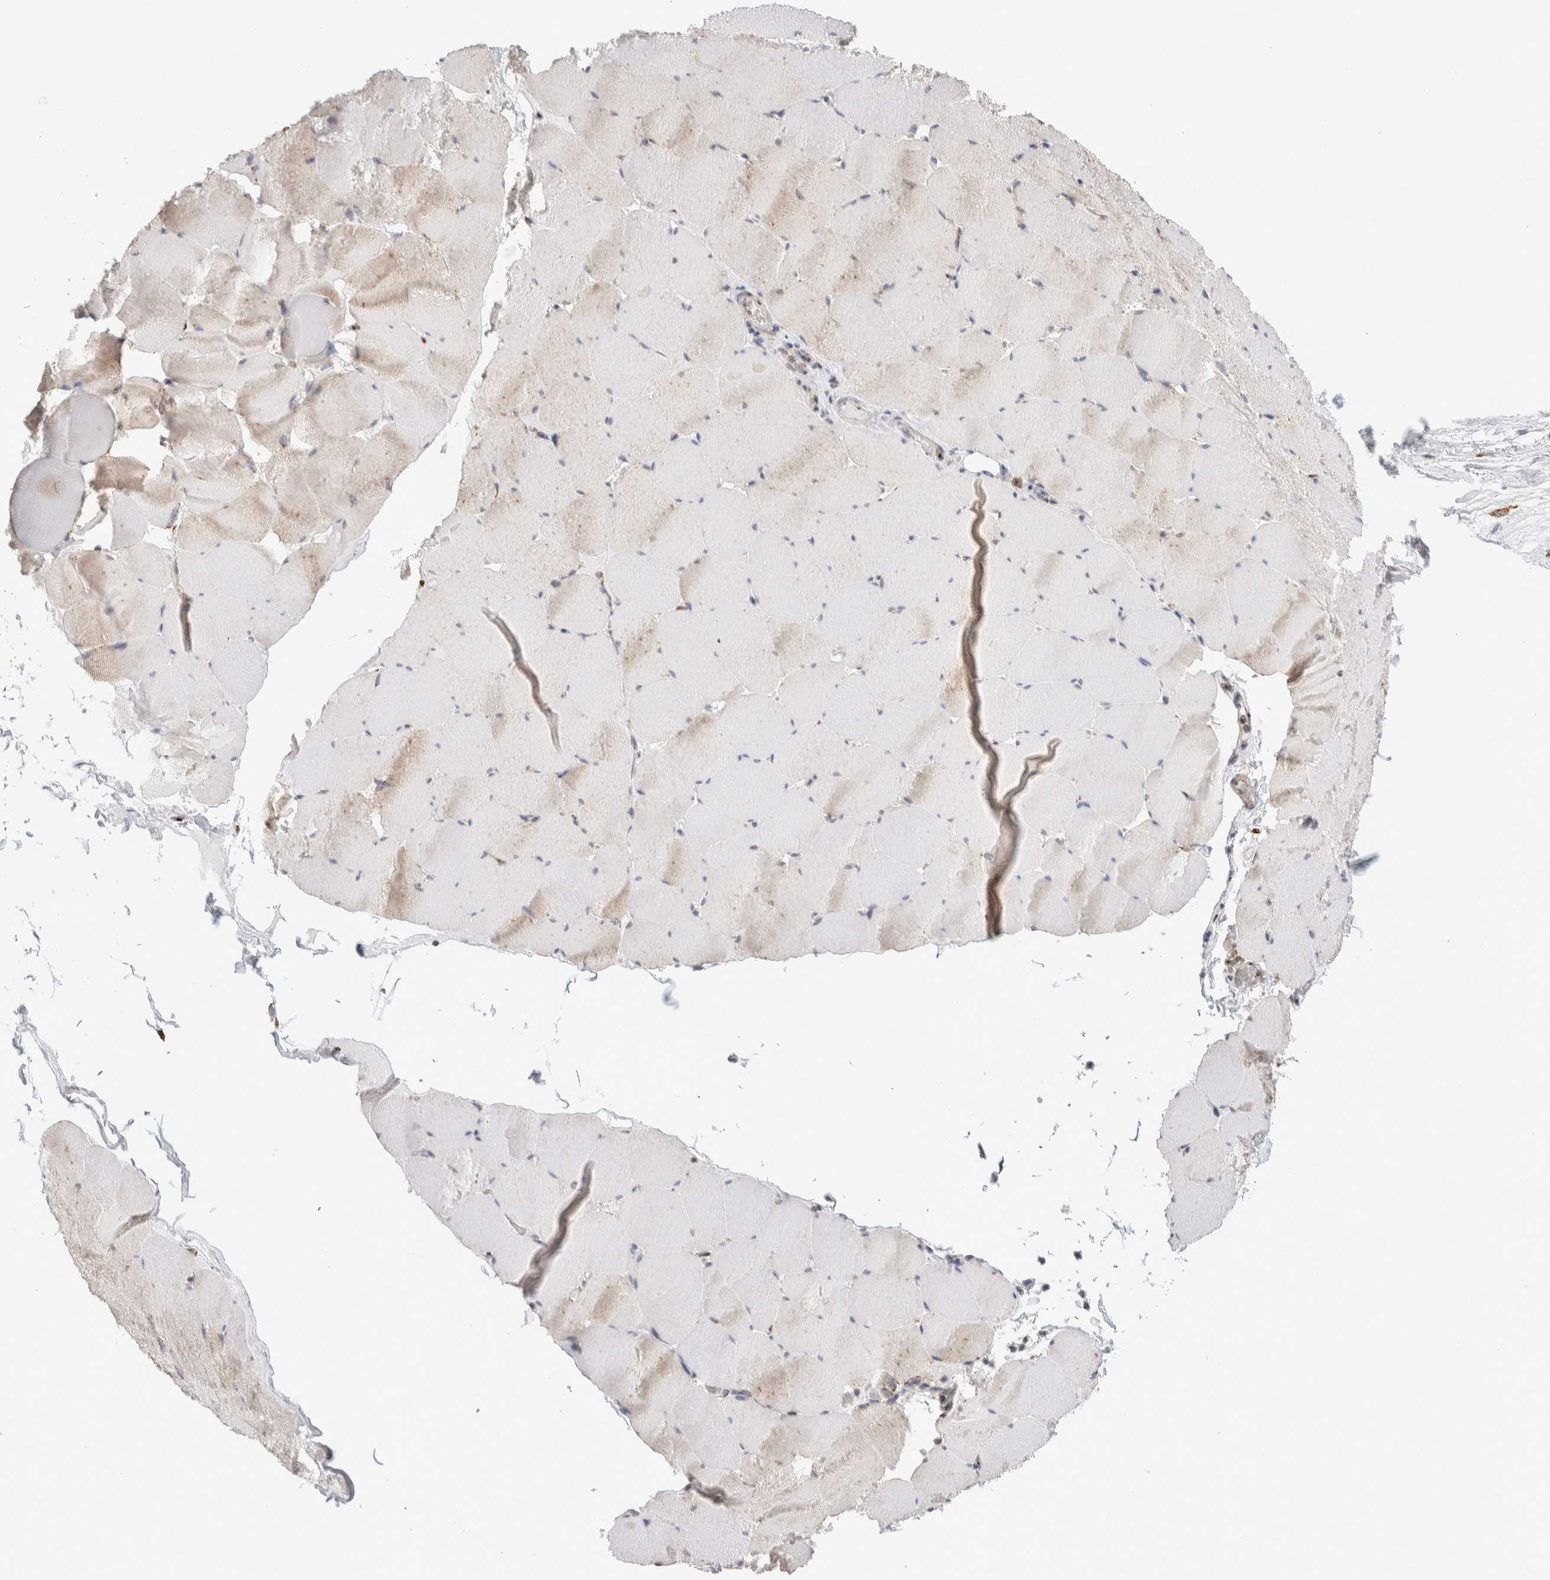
{"staining": {"intensity": "negative", "quantity": "none", "location": "none"}, "tissue": "skeletal muscle", "cell_type": "Myocytes", "image_type": "normal", "snomed": [{"axis": "morphology", "description": "Normal tissue, NOS"}, {"axis": "topography", "description": "Skeletal muscle"}], "caption": "Immunohistochemistry (IHC) histopathology image of unremarkable skeletal muscle stained for a protein (brown), which displays no staining in myocytes. (DAB IHC visualized using brightfield microscopy, high magnification).", "gene": "MCFD2", "patient": {"sex": "male", "age": 62}}